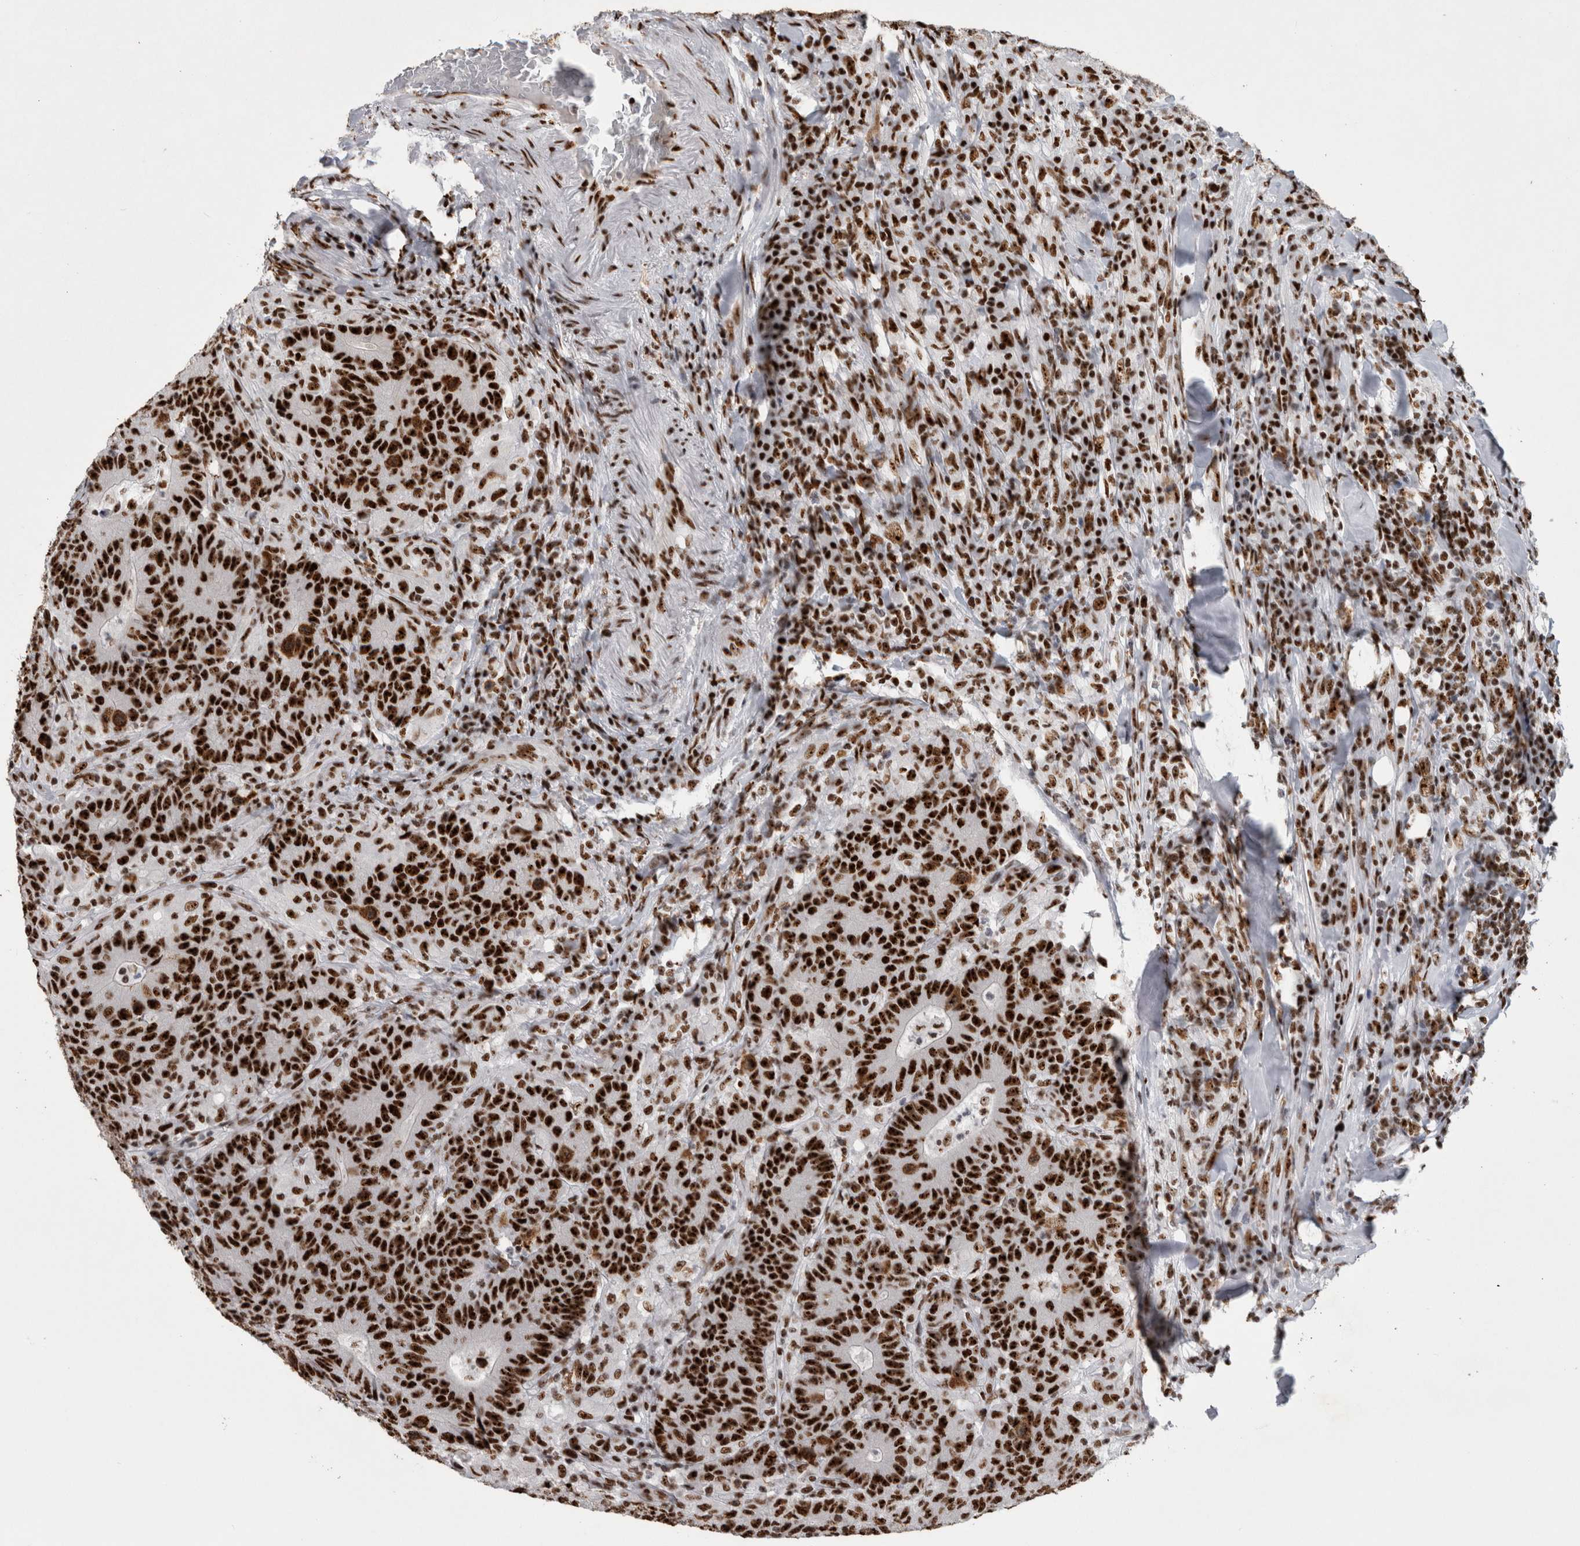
{"staining": {"intensity": "strong", "quantity": ">75%", "location": "nuclear"}, "tissue": "colorectal cancer", "cell_type": "Tumor cells", "image_type": "cancer", "snomed": [{"axis": "morphology", "description": "Normal tissue, NOS"}, {"axis": "morphology", "description": "Adenocarcinoma, NOS"}, {"axis": "topography", "description": "Colon"}], "caption": "This is an image of immunohistochemistry (IHC) staining of colorectal cancer, which shows strong staining in the nuclear of tumor cells.", "gene": "NCL", "patient": {"sex": "female", "age": 75}}